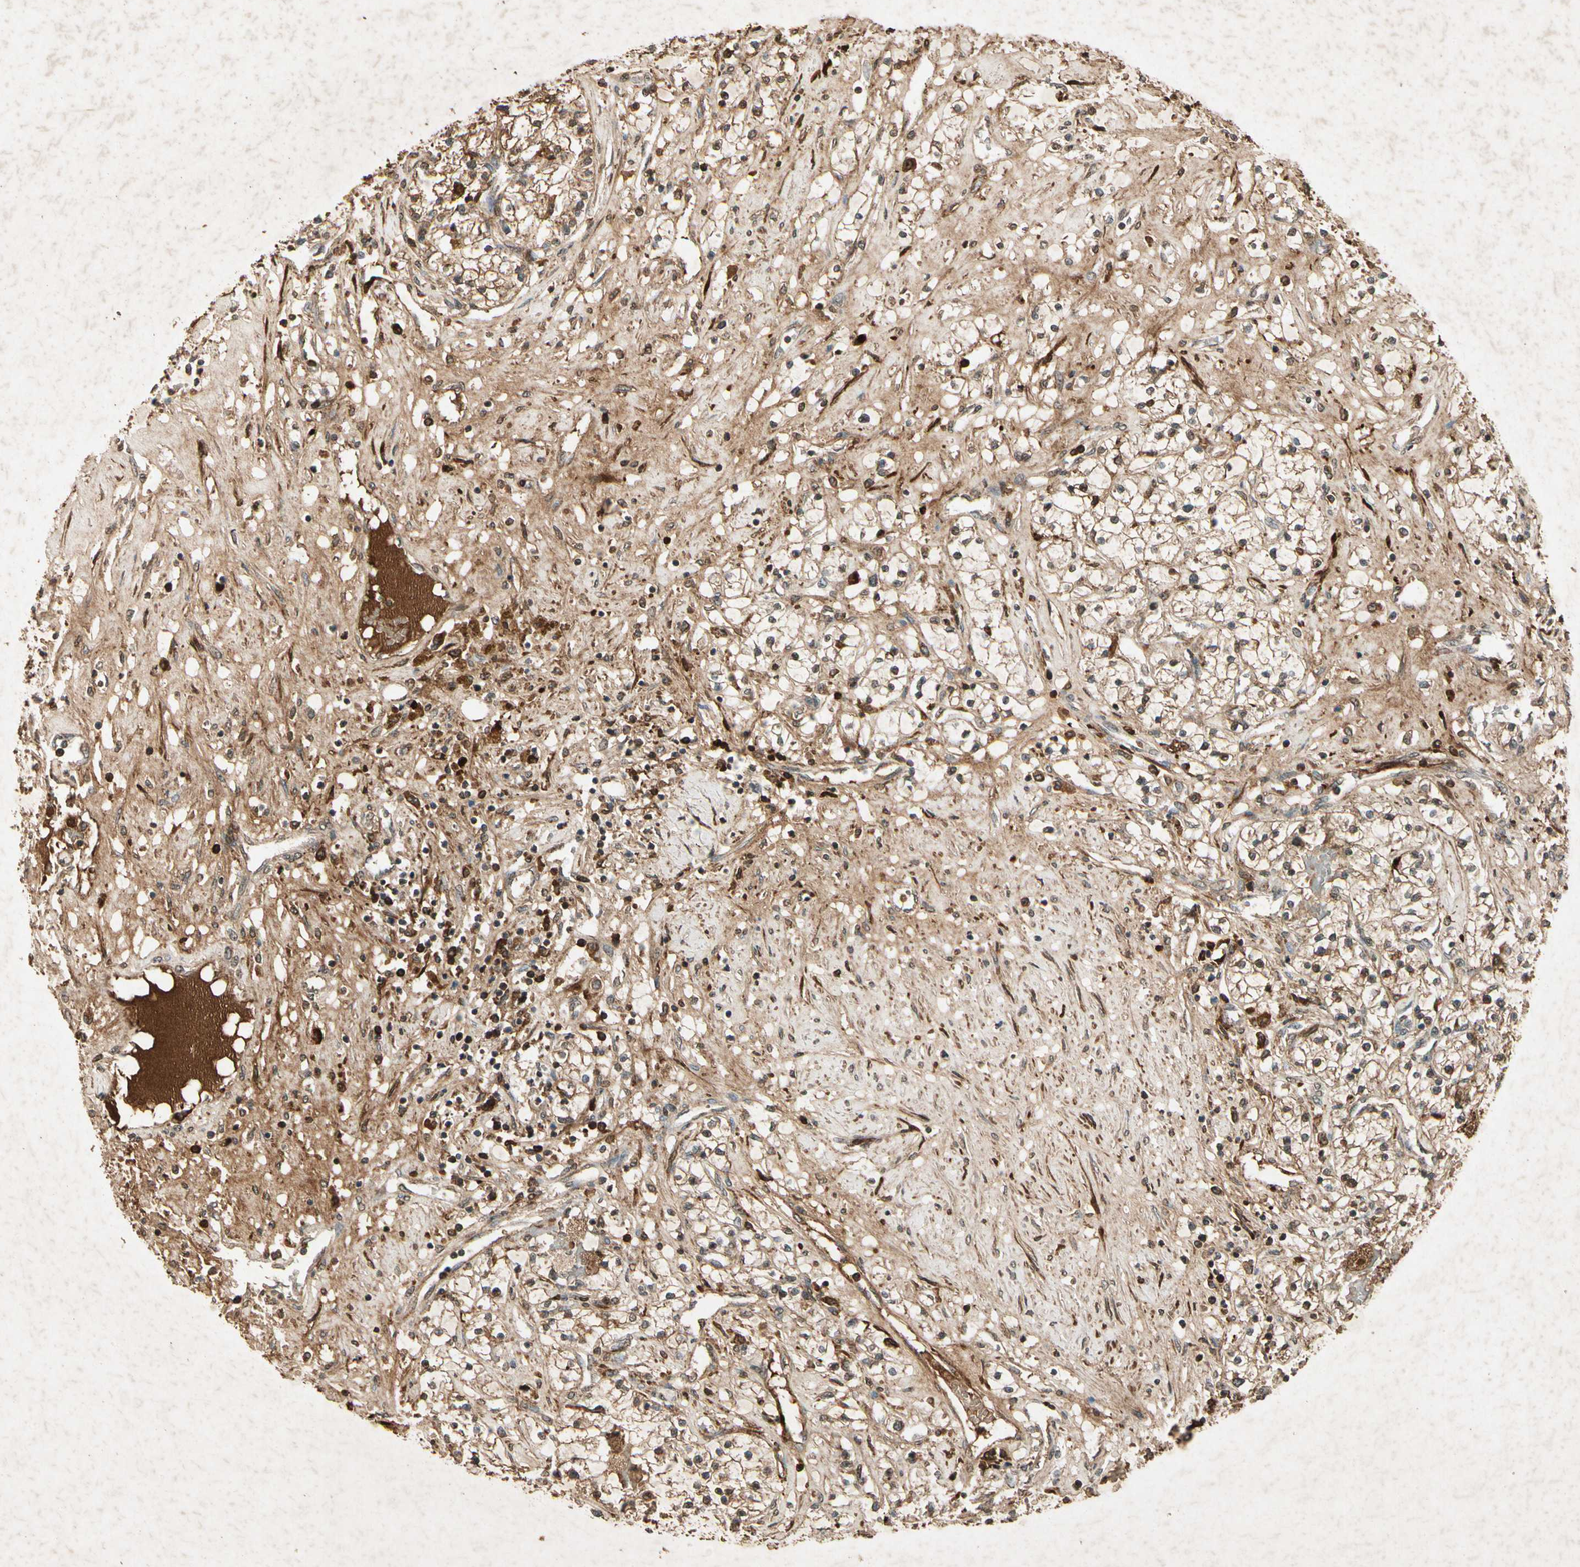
{"staining": {"intensity": "strong", "quantity": ">75%", "location": "cytoplasmic/membranous"}, "tissue": "renal cancer", "cell_type": "Tumor cells", "image_type": "cancer", "snomed": [{"axis": "morphology", "description": "Adenocarcinoma, NOS"}, {"axis": "topography", "description": "Kidney"}], "caption": "IHC histopathology image of neoplastic tissue: human adenocarcinoma (renal) stained using IHC reveals high levels of strong protein expression localized specifically in the cytoplasmic/membranous of tumor cells, appearing as a cytoplasmic/membranous brown color.", "gene": "GC", "patient": {"sex": "male", "age": 68}}